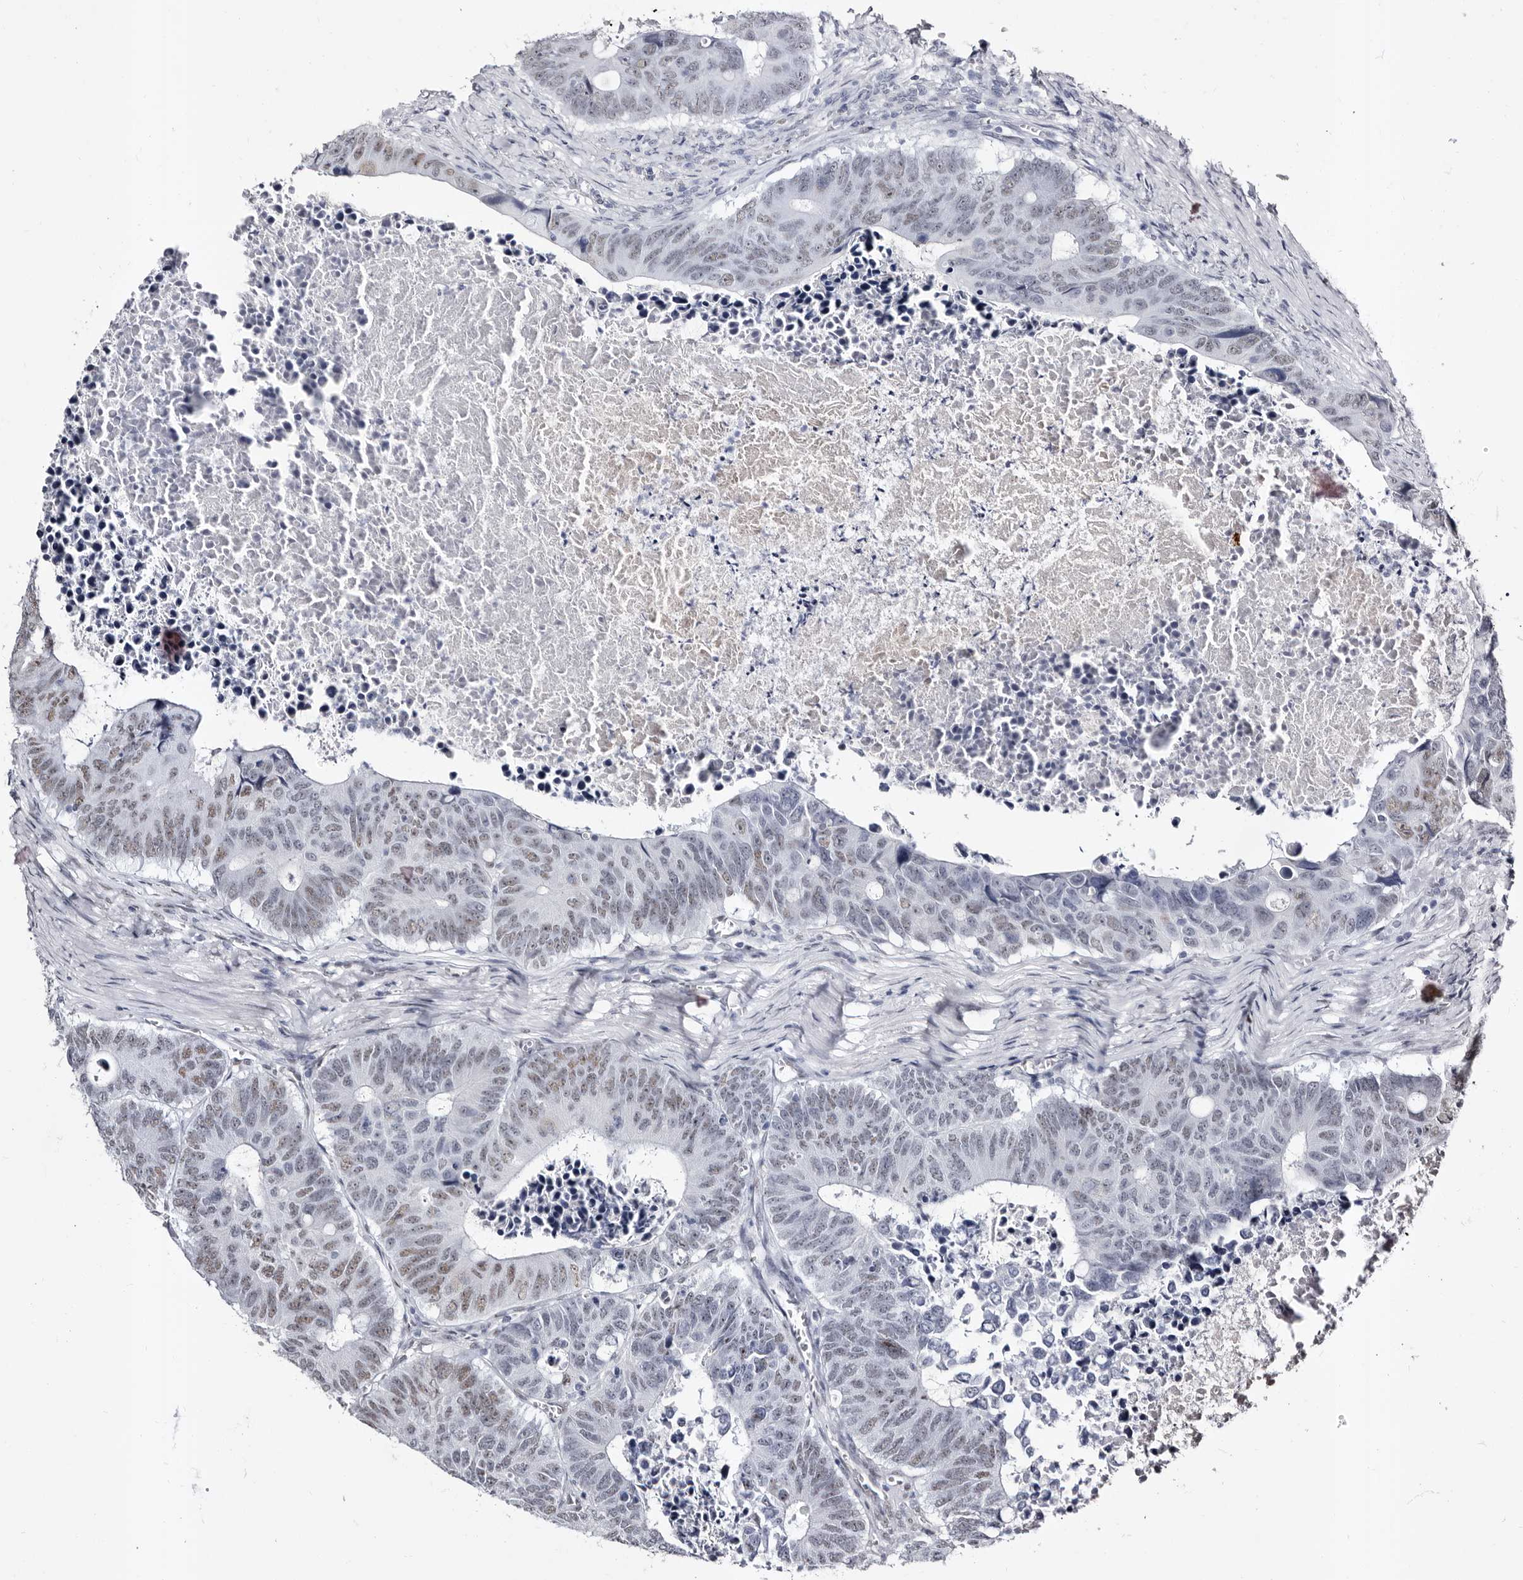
{"staining": {"intensity": "moderate", "quantity": "25%-75%", "location": "nuclear"}, "tissue": "colorectal cancer", "cell_type": "Tumor cells", "image_type": "cancer", "snomed": [{"axis": "morphology", "description": "Adenocarcinoma, NOS"}, {"axis": "topography", "description": "Colon"}], "caption": "An image of adenocarcinoma (colorectal) stained for a protein demonstrates moderate nuclear brown staining in tumor cells. Immunohistochemistry stains the protein in brown and the nuclei are stained blue.", "gene": "ZNF326", "patient": {"sex": "male", "age": 87}}